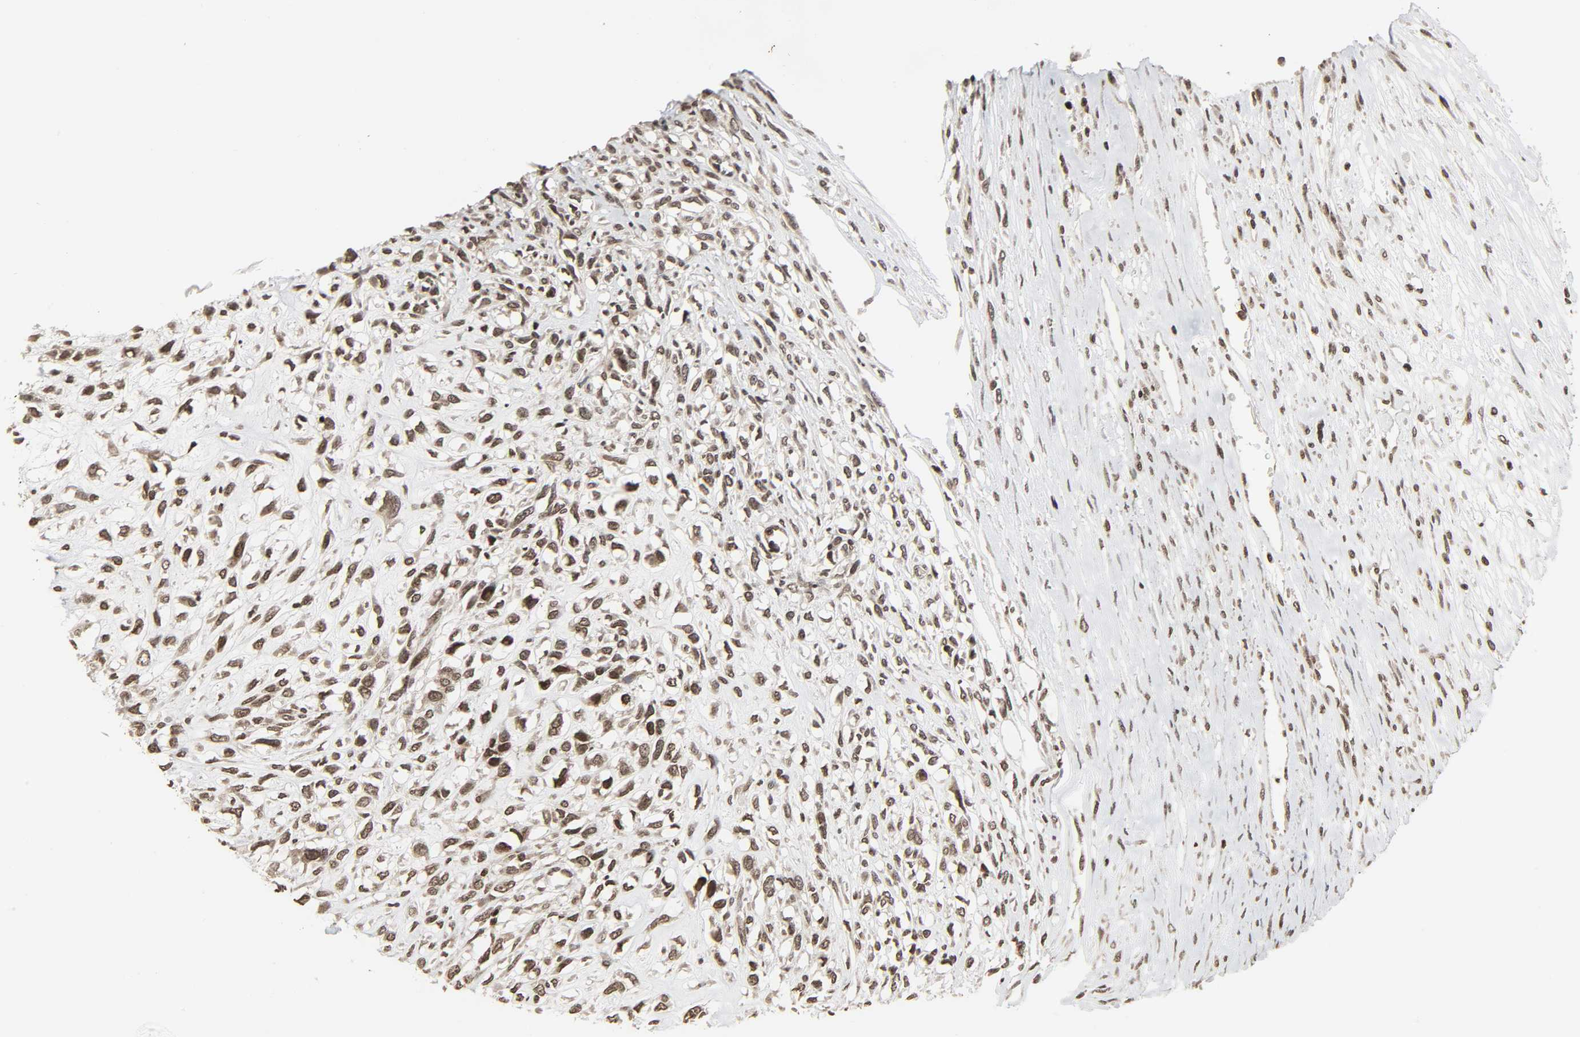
{"staining": {"intensity": "moderate", "quantity": "25%-75%", "location": "nuclear"}, "tissue": "head and neck cancer", "cell_type": "Tumor cells", "image_type": "cancer", "snomed": [{"axis": "morphology", "description": "Necrosis, NOS"}, {"axis": "morphology", "description": "Neoplasm, malignant, NOS"}, {"axis": "topography", "description": "Salivary gland"}, {"axis": "topography", "description": "Head-Neck"}], "caption": "Immunohistochemical staining of human neoplasm (malignant) (head and neck) reveals medium levels of moderate nuclear protein positivity in approximately 25%-75% of tumor cells. The staining was performed using DAB (3,3'-diaminobenzidine), with brown indicating positive protein expression. Nuclei are stained blue with hematoxylin.", "gene": "XRCC1", "patient": {"sex": "male", "age": 43}}